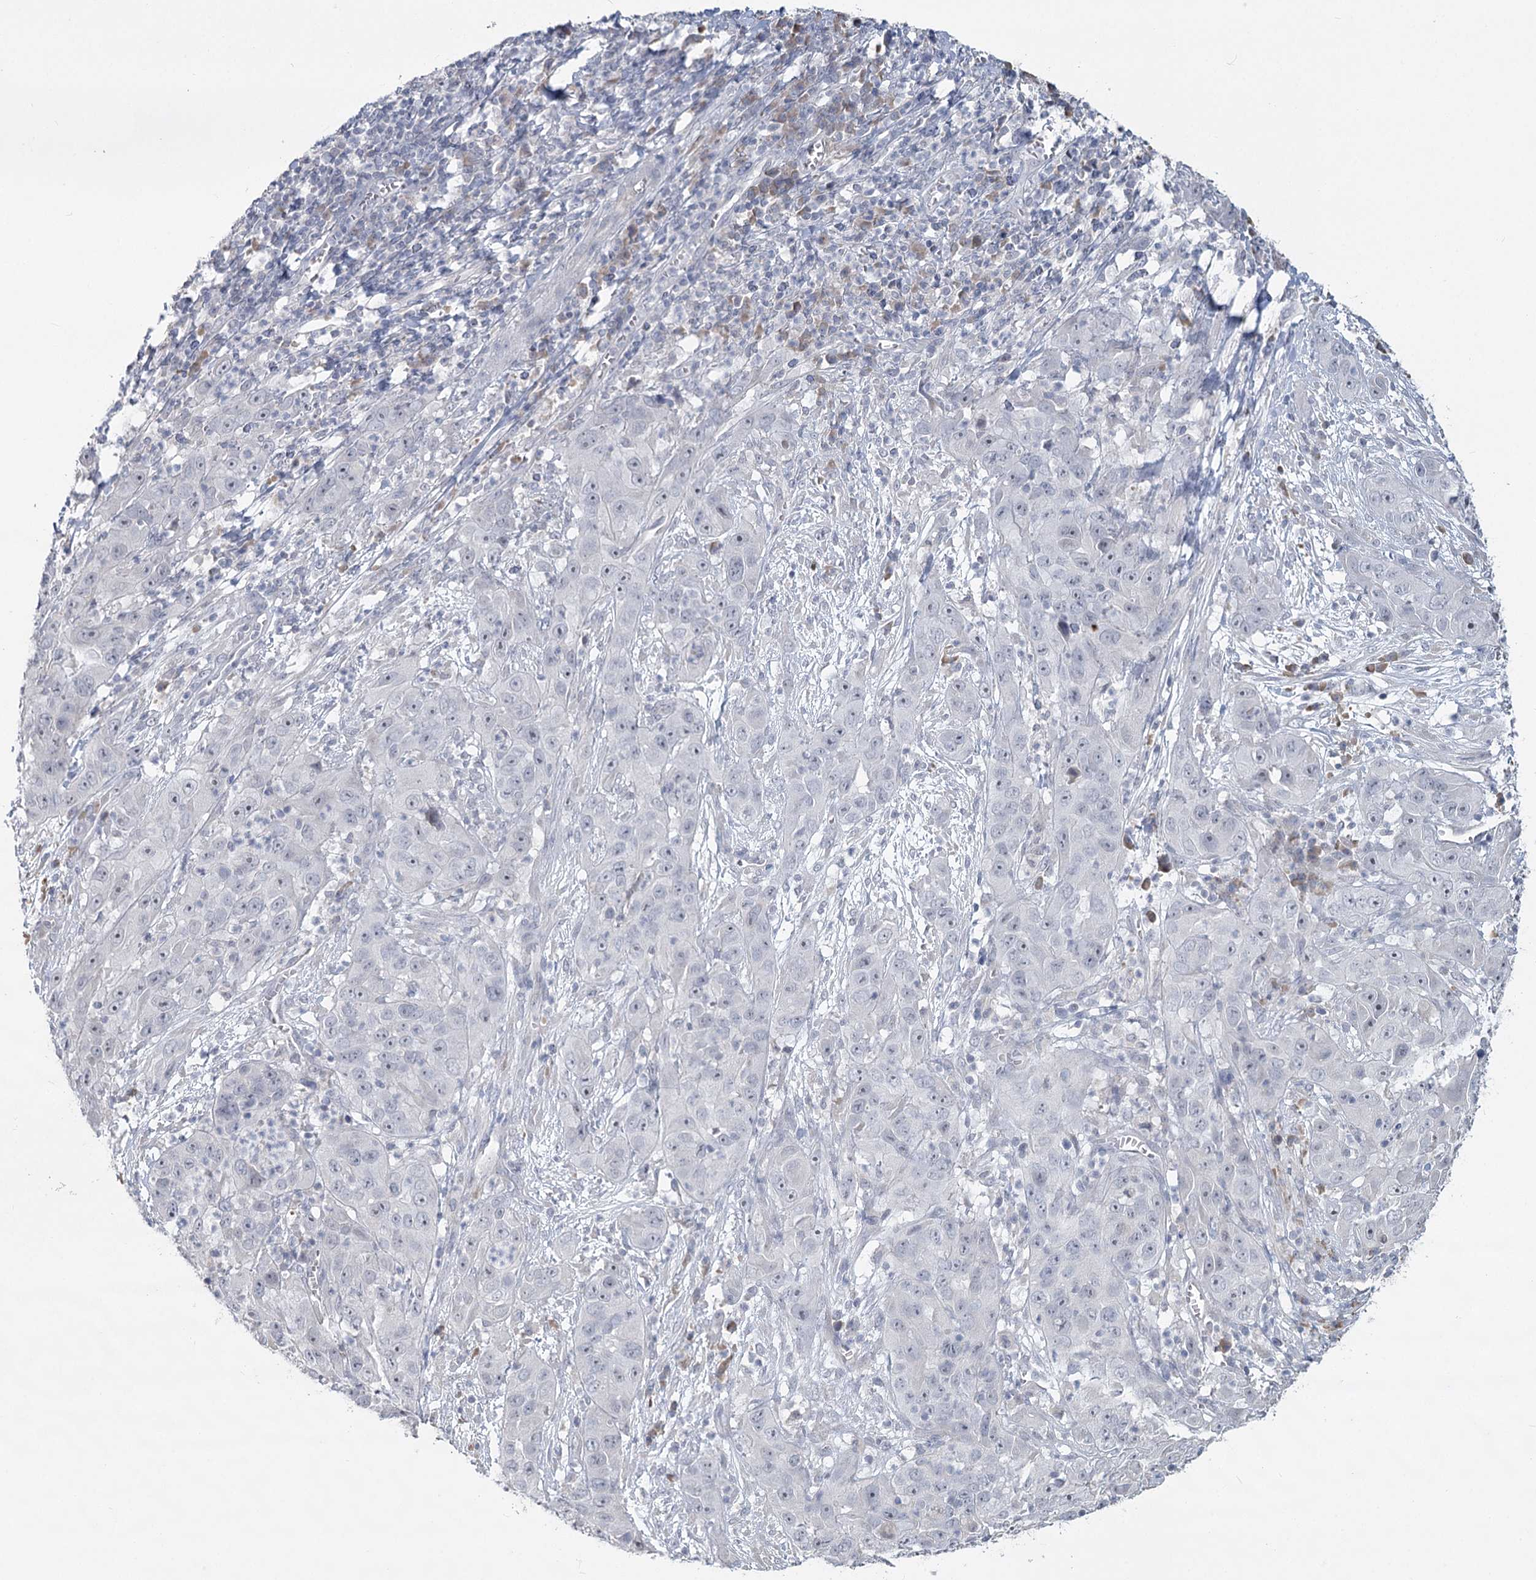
{"staining": {"intensity": "negative", "quantity": "none", "location": "none"}, "tissue": "cervical cancer", "cell_type": "Tumor cells", "image_type": "cancer", "snomed": [{"axis": "morphology", "description": "Squamous cell carcinoma, NOS"}, {"axis": "topography", "description": "Cervix"}], "caption": "Immunohistochemistry photomicrograph of human squamous cell carcinoma (cervical) stained for a protein (brown), which demonstrates no staining in tumor cells.", "gene": "SLC9A3", "patient": {"sex": "female", "age": 32}}